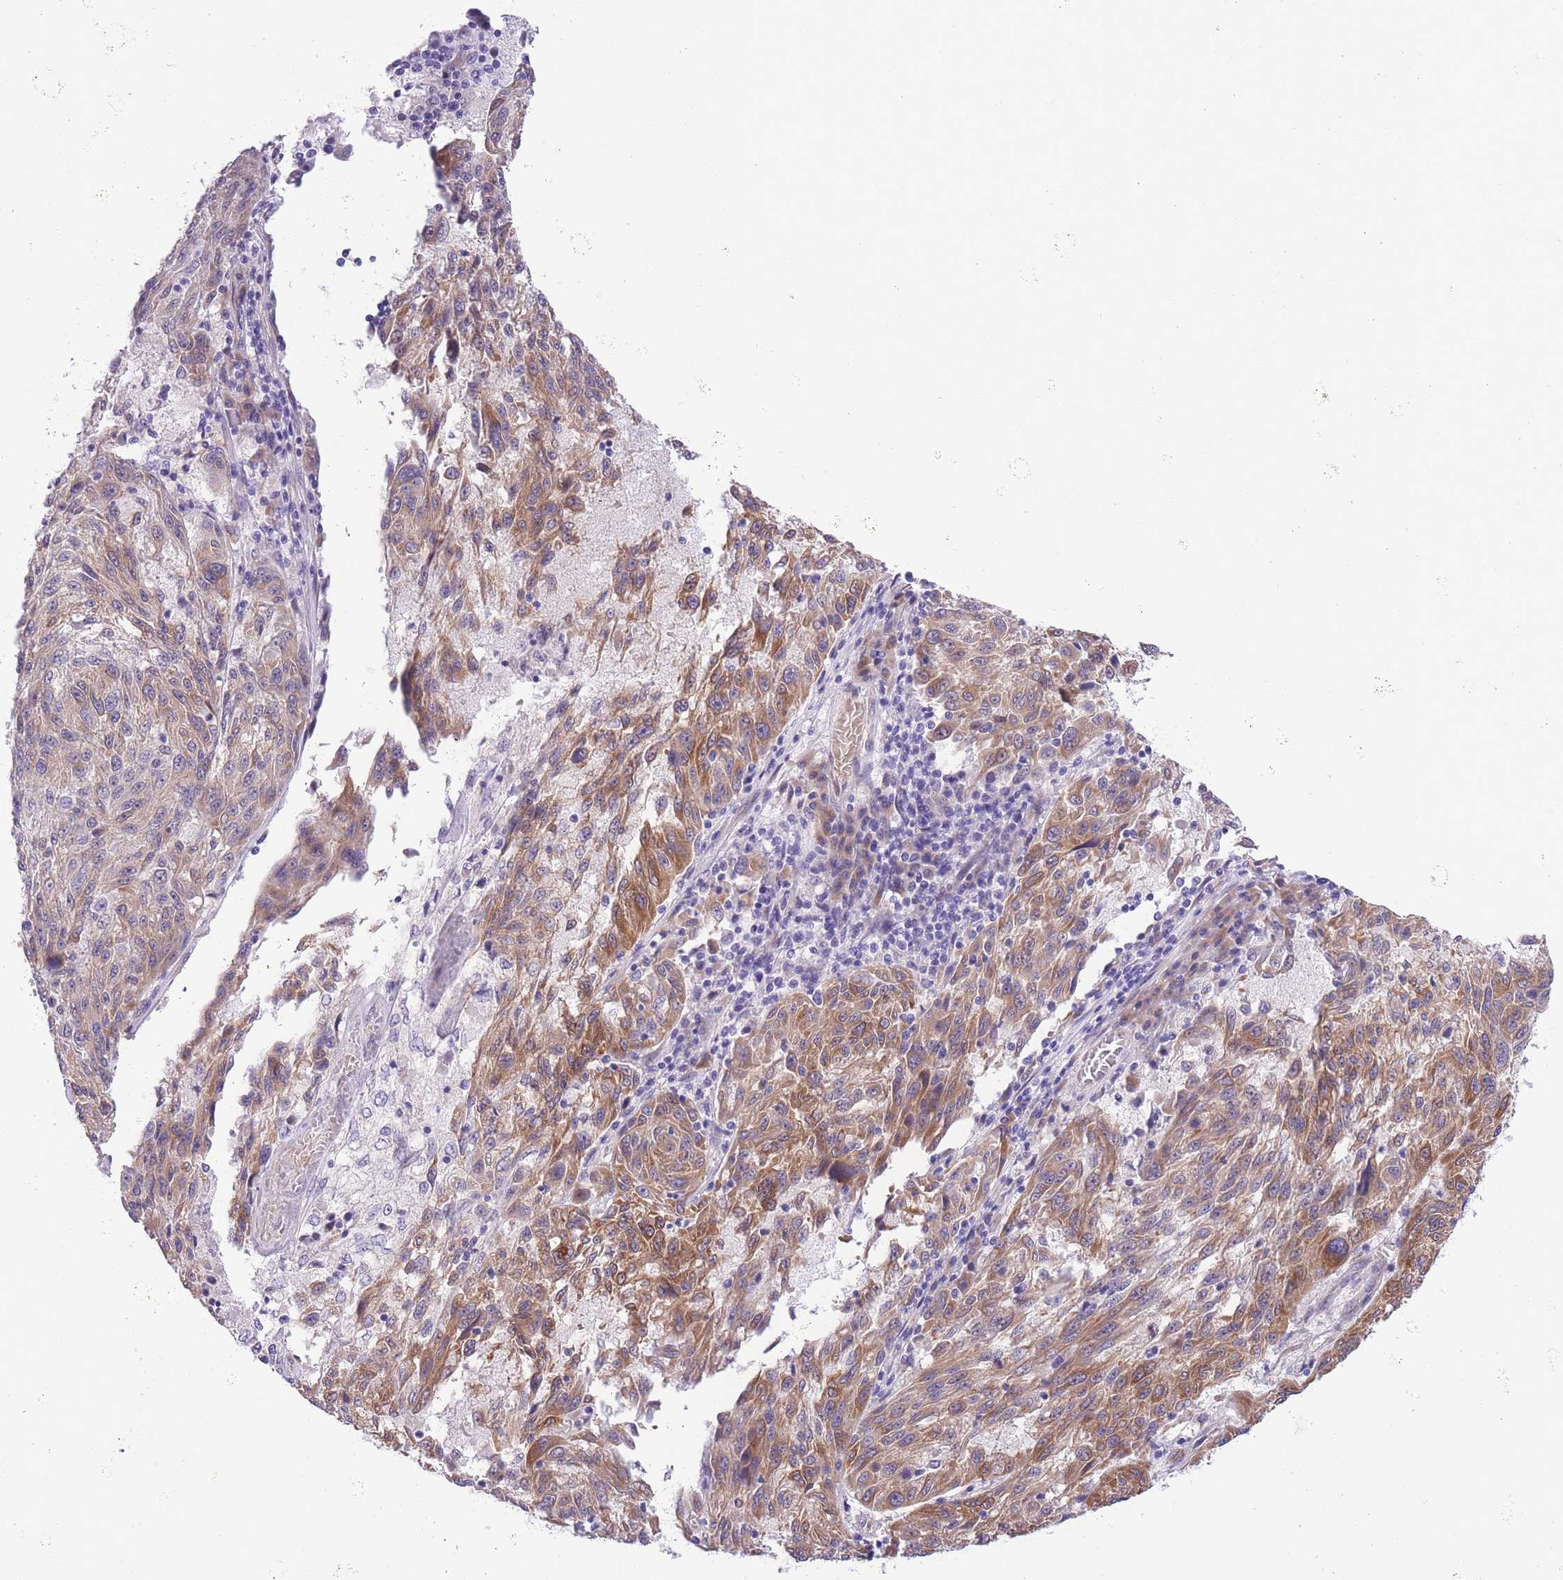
{"staining": {"intensity": "moderate", "quantity": ">75%", "location": "cytoplasmic/membranous"}, "tissue": "melanoma", "cell_type": "Tumor cells", "image_type": "cancer", "snomed": [{"axis": "morphology", "description": "Malignant melanoma, NOS"}, {"axis": "topography", "description": "Skin"}], "caption": "Tumor cells reveal moderate cytoplasmic/membranous staining in about >75% of cells in malignant melanoma. The staining was performed using DAB (3,3'-diaminobenzidine) to visualize the protein expression in brown, while the nuclei were stained in blue with hematoxylin (Magnification: 20x).", "gene": "WWOX", "patient": {"sex": "male", "age": 53}}